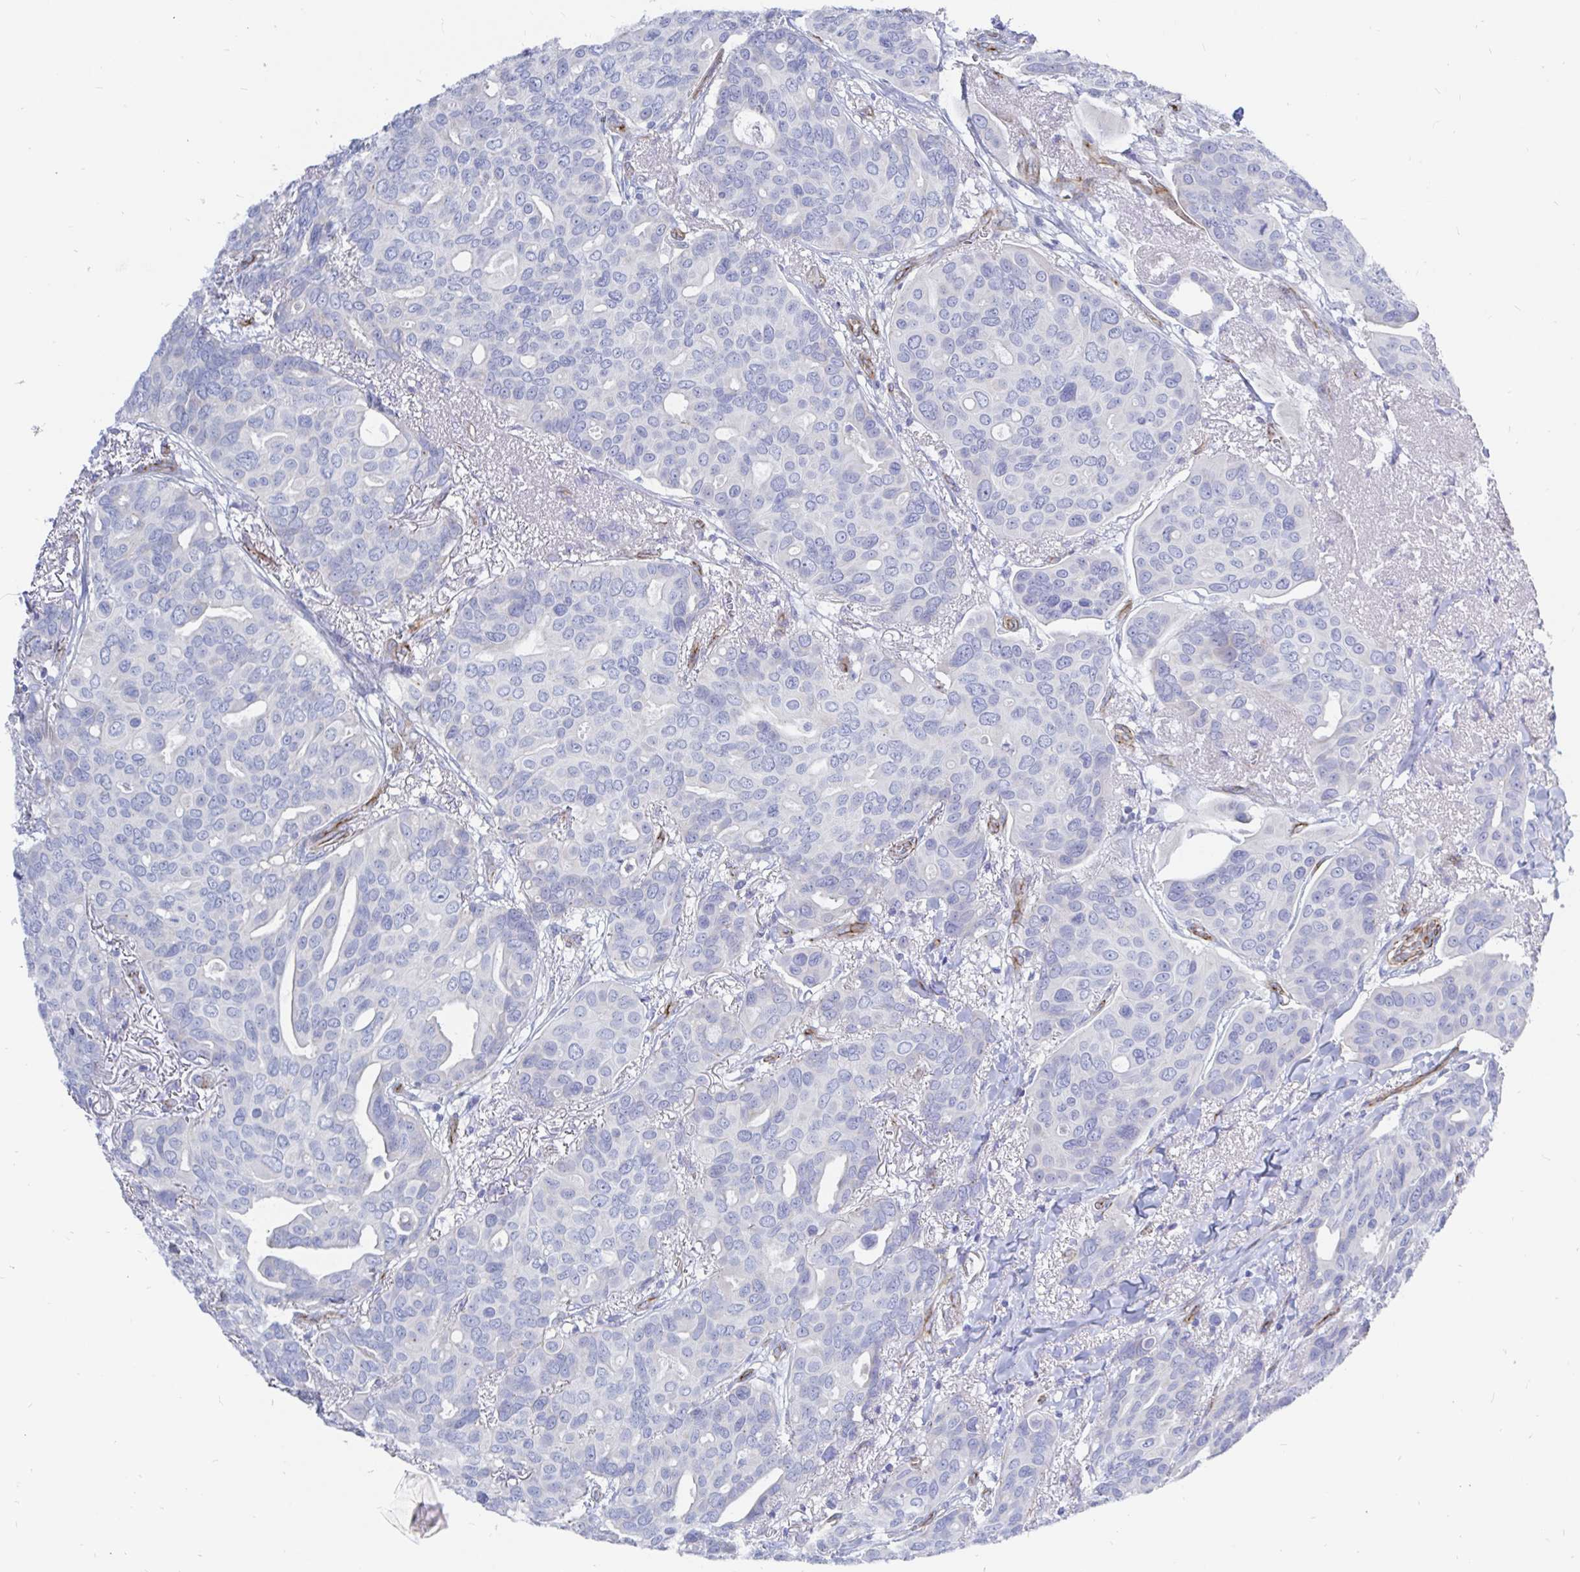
{"staining": {"intensity": "negative", "quantity": "none", "location": "none"}, "tissue": "breast cancer", "cell_type": "Tumor cells", "image_type": "cancer", "snomed": [{"axis": "morphology", "description": "Duct carcinoma"}, {"axis": "topography", "description": "Breast"}], "caption": "Immunohistochemistry (IHC) micrograph of neoplastic tissue: human breast cancer stained with DAB (3,3'-diaminobenzidine) demonstrates no significant protein expression in tumor cells.", "gene": "COX16", "patient": {"sex": "female", "age": 54}}